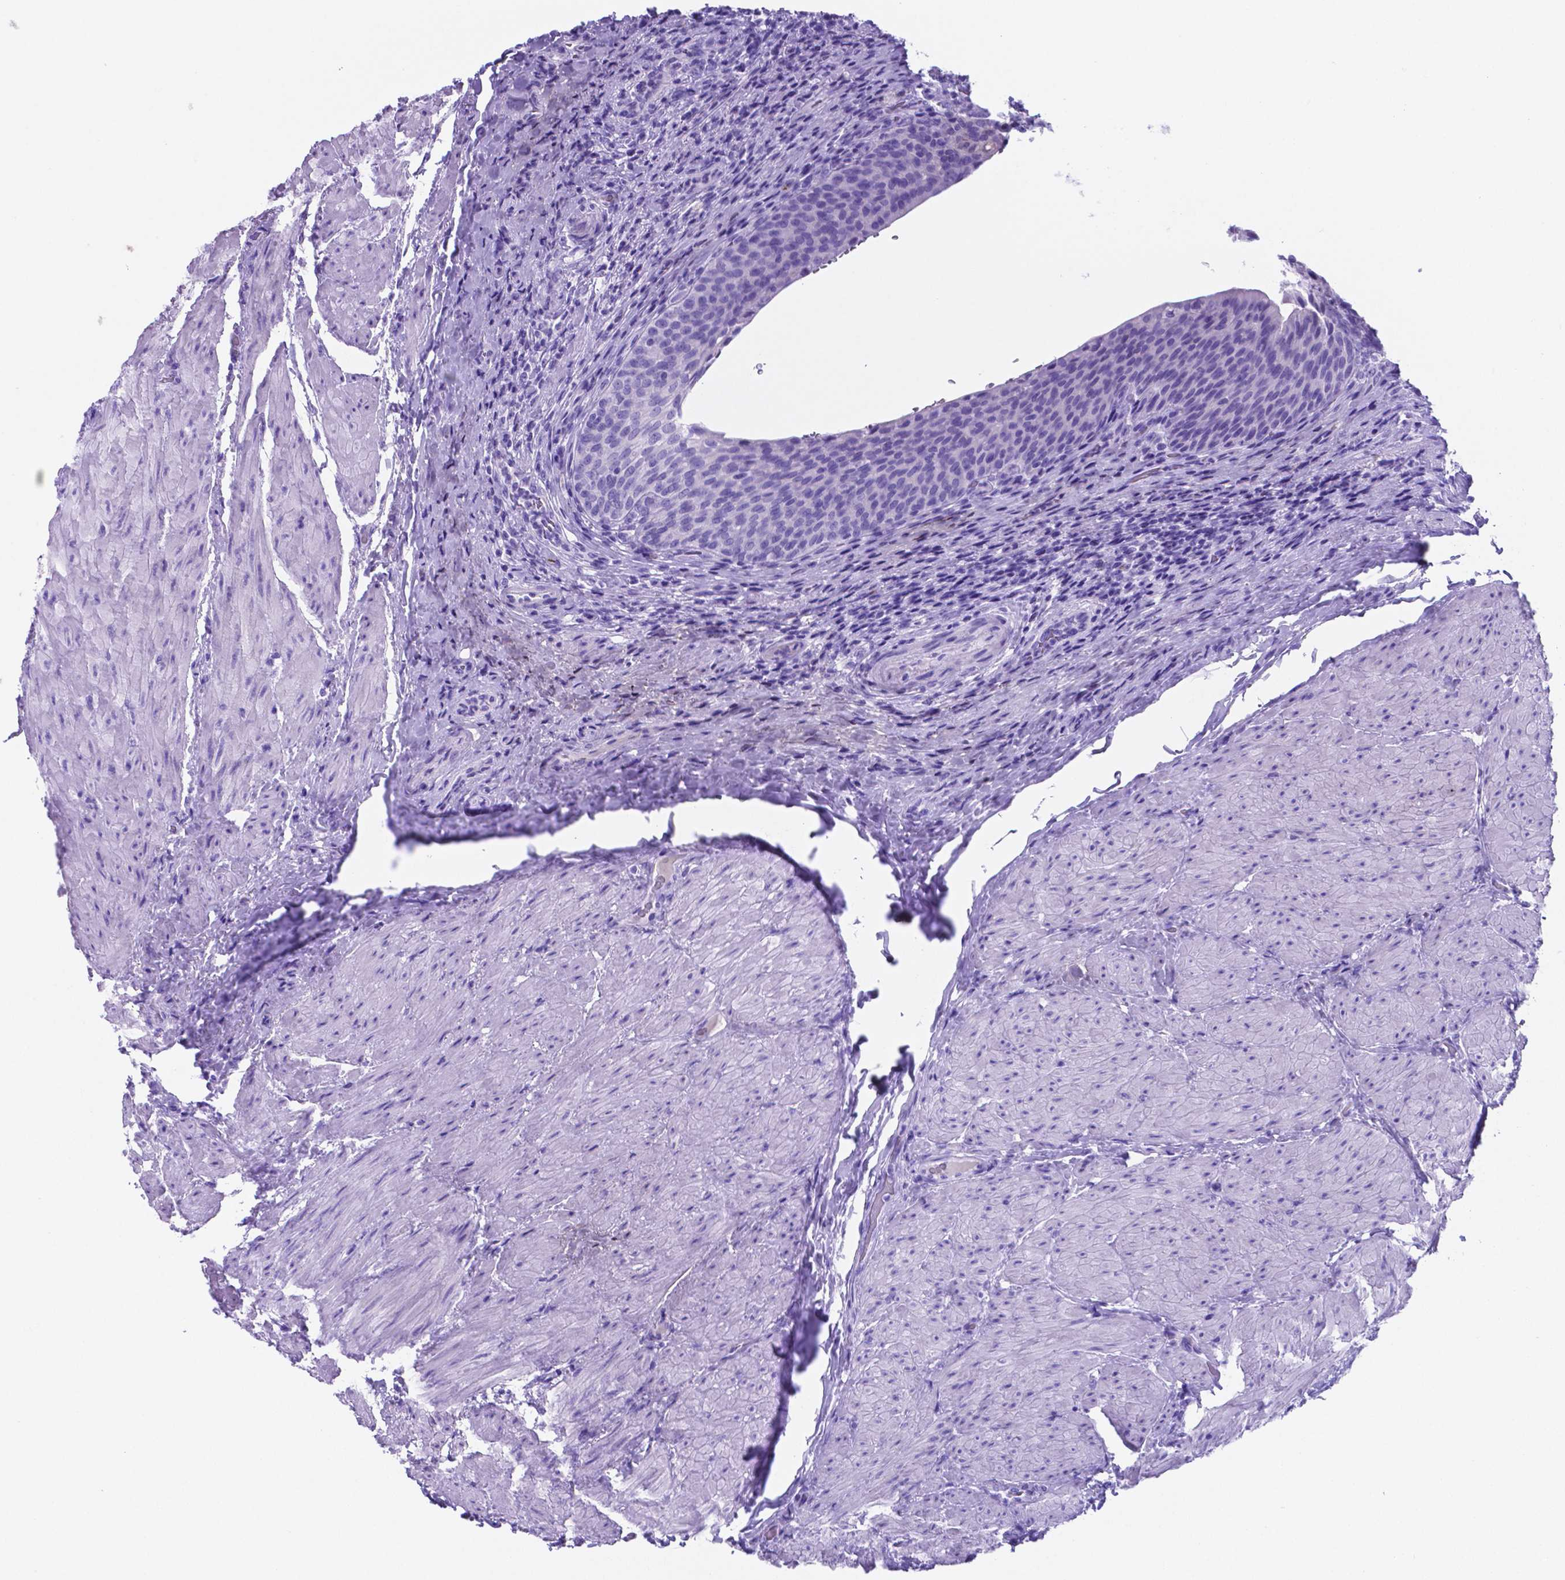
{"staining": {"intensity": "negative", "quantity": "none", "location": "none"}, "tissue": "urinary bladder", "cell_type": "Urothelial cells", "image_type": "normal", "snomed": [{"axis": "morphology", "description": "Normal tissue, NOS"}, {"axis": "topography", "description": "Urinary bladder"}, {"axis": "topography", "description": "Peripheral nerve tissue"}], "caption": "Immunohistochemistry of unremarkable human urinary bladder displays no expression in urothelial cells.", "gene": "DNAAF8", "patient": {"sex": "male", "age": 66}}